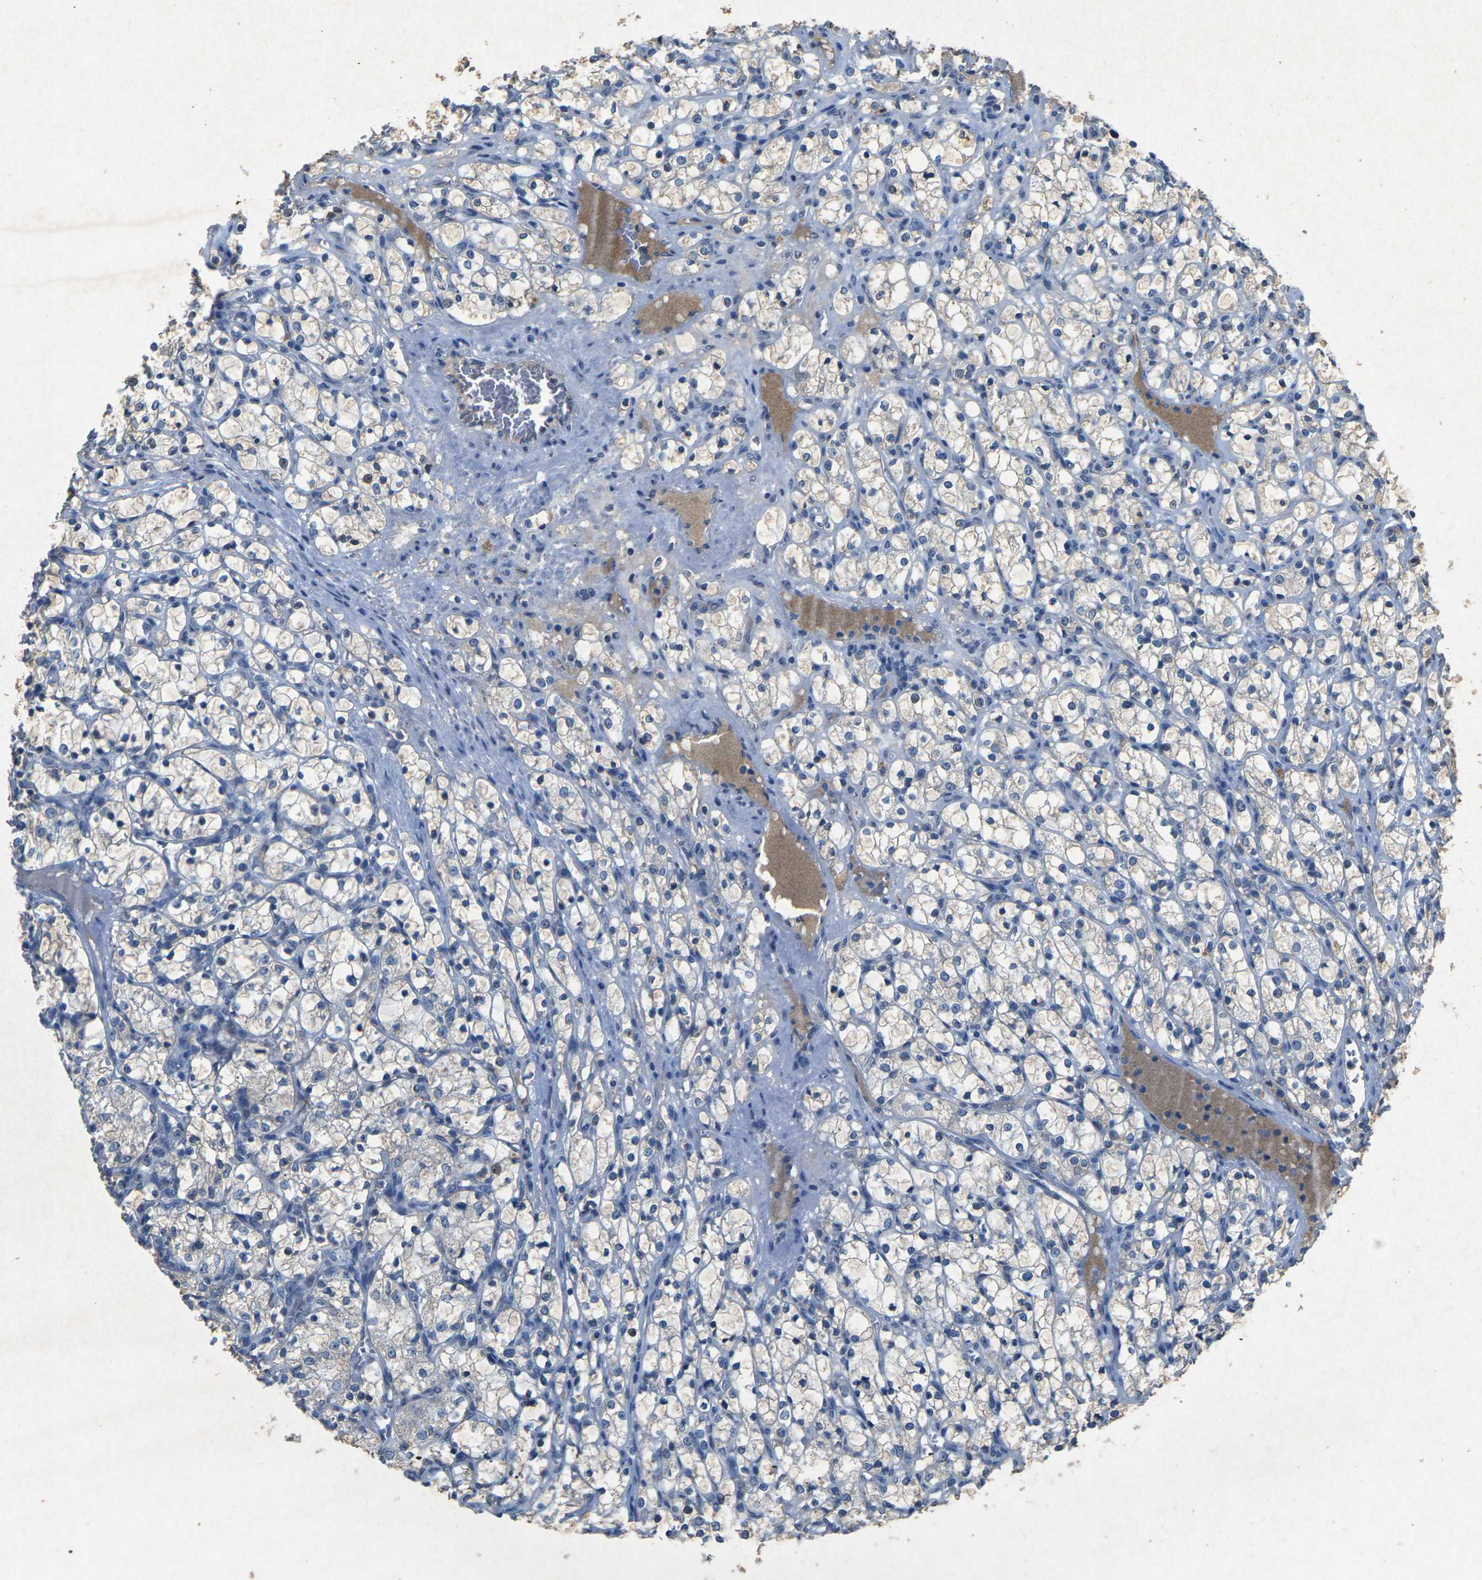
{"staining": {"intensity": "weak", "quantity": "<25%", "location": "cytoplasmic/membranous"}, "tissue": "renal cancer", "cell_type": "Tumor cells", "image_type": "cancer", "snomed": [{"axis": "morphology", "description": "Adenocarcinoma, NOS"}, {"axis": "topography", "description": "Kidney"}], "caption": "High magnification brightfield microscopy of renal adenocarcinoma stained with DAB (3,3'-diaminobenzidine) (brown) and counterstained with hematoxylin (blue): tumor cells show no significant staining.", "gene": "PLG", "patient": {"sex": "female", "age": 69}}